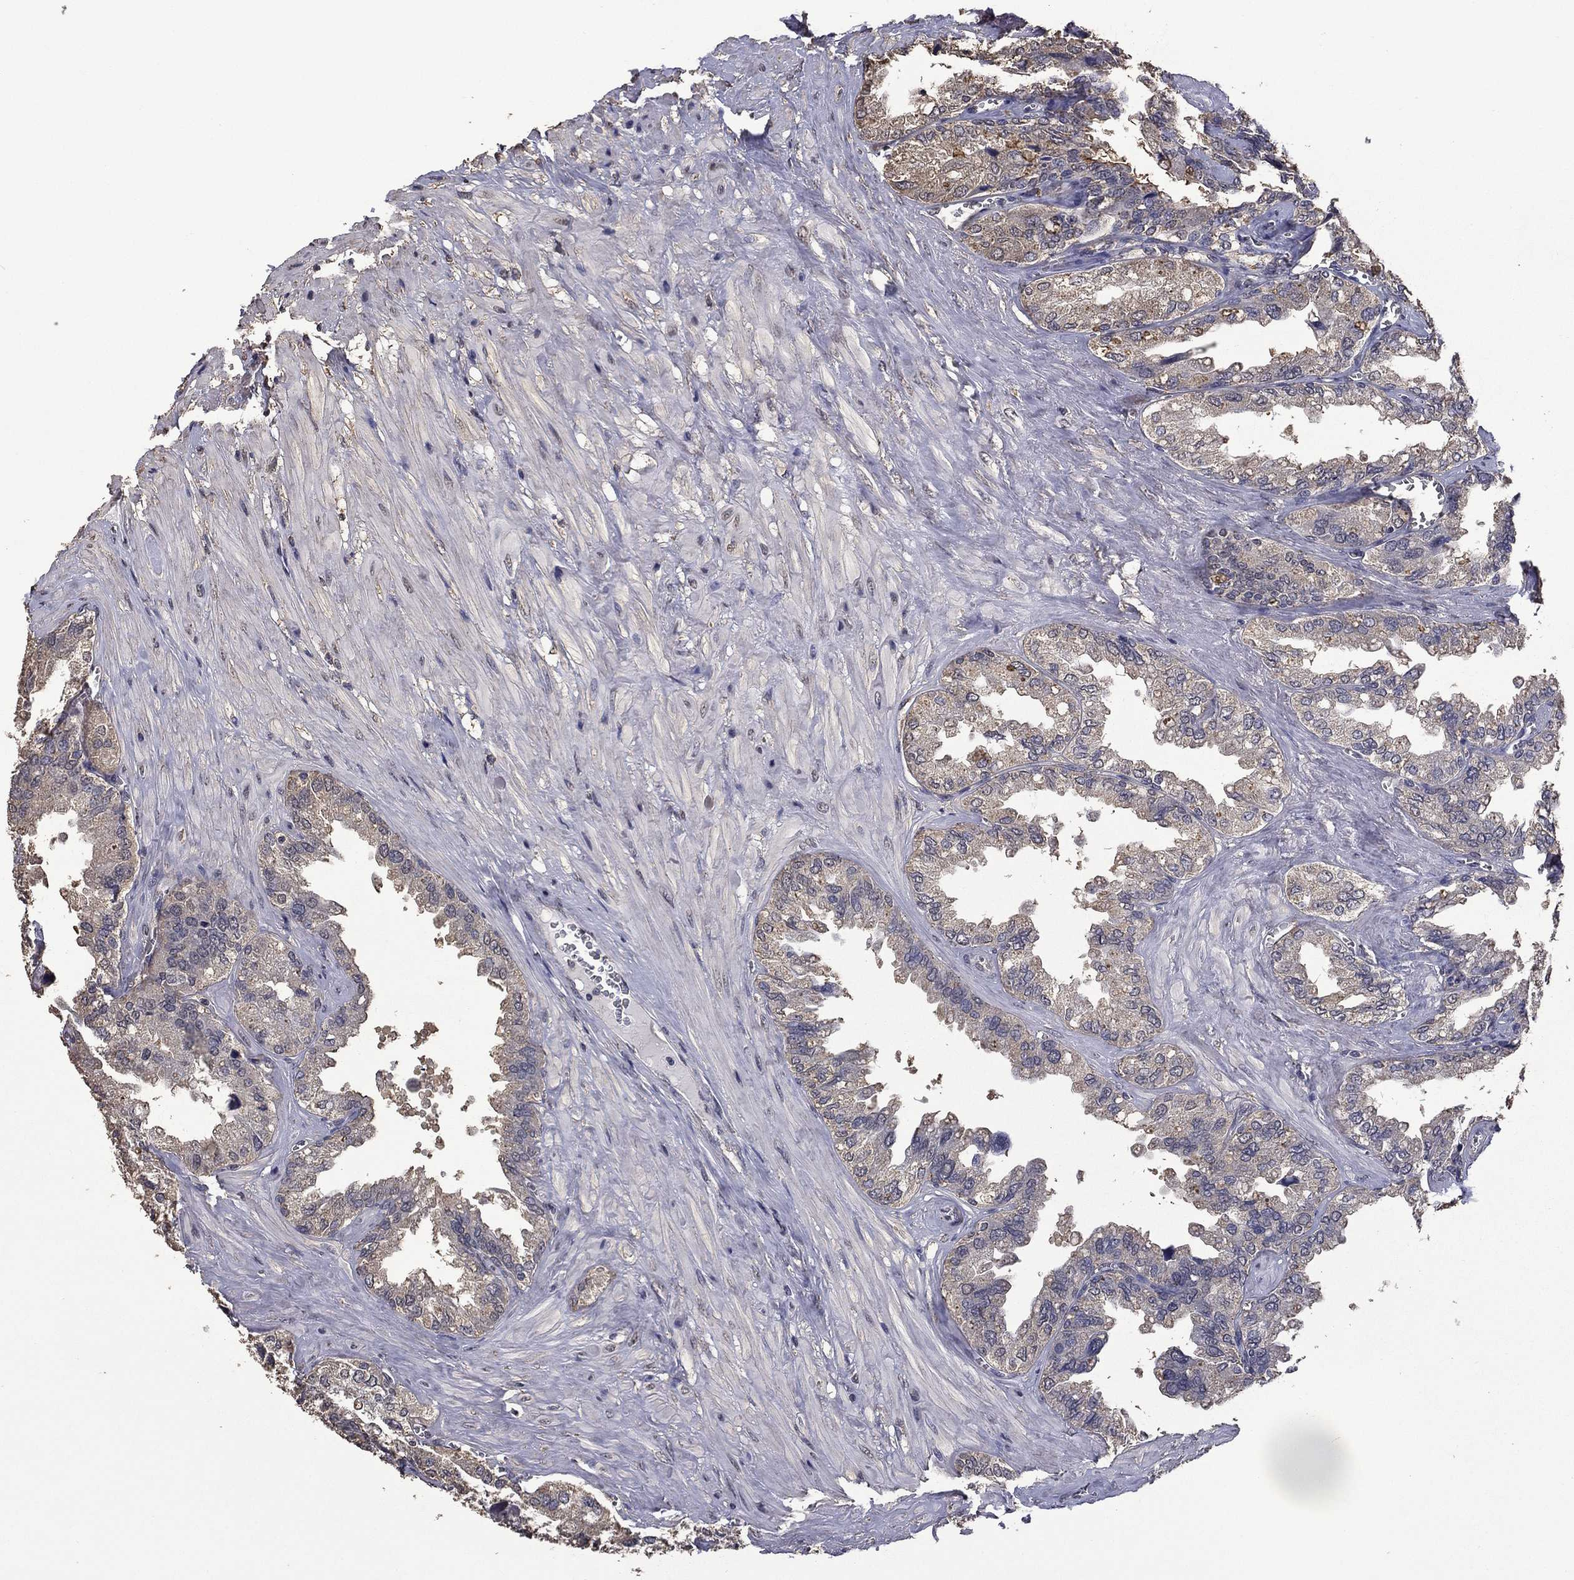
{"staining": {"intensity": "weak", "quantity": "<25%", "location": "cytoplasmic/membranous"}, "tissue": "seminal vesicle", "cell_type": "Glandular cells", "image_type": "normal", "snomed": [{"axis": "morphology", "description": "Normal tissue, NOS"}, {"axis": "topography", "description": "Seminal veicle"}], "caption": "Immunohistochemistry (IHC) of unremarkable seminal vesicle shows no expression in glandular cells.", "gene": "MFAP3L", "patient": {"sex": "male", "age": 67}}